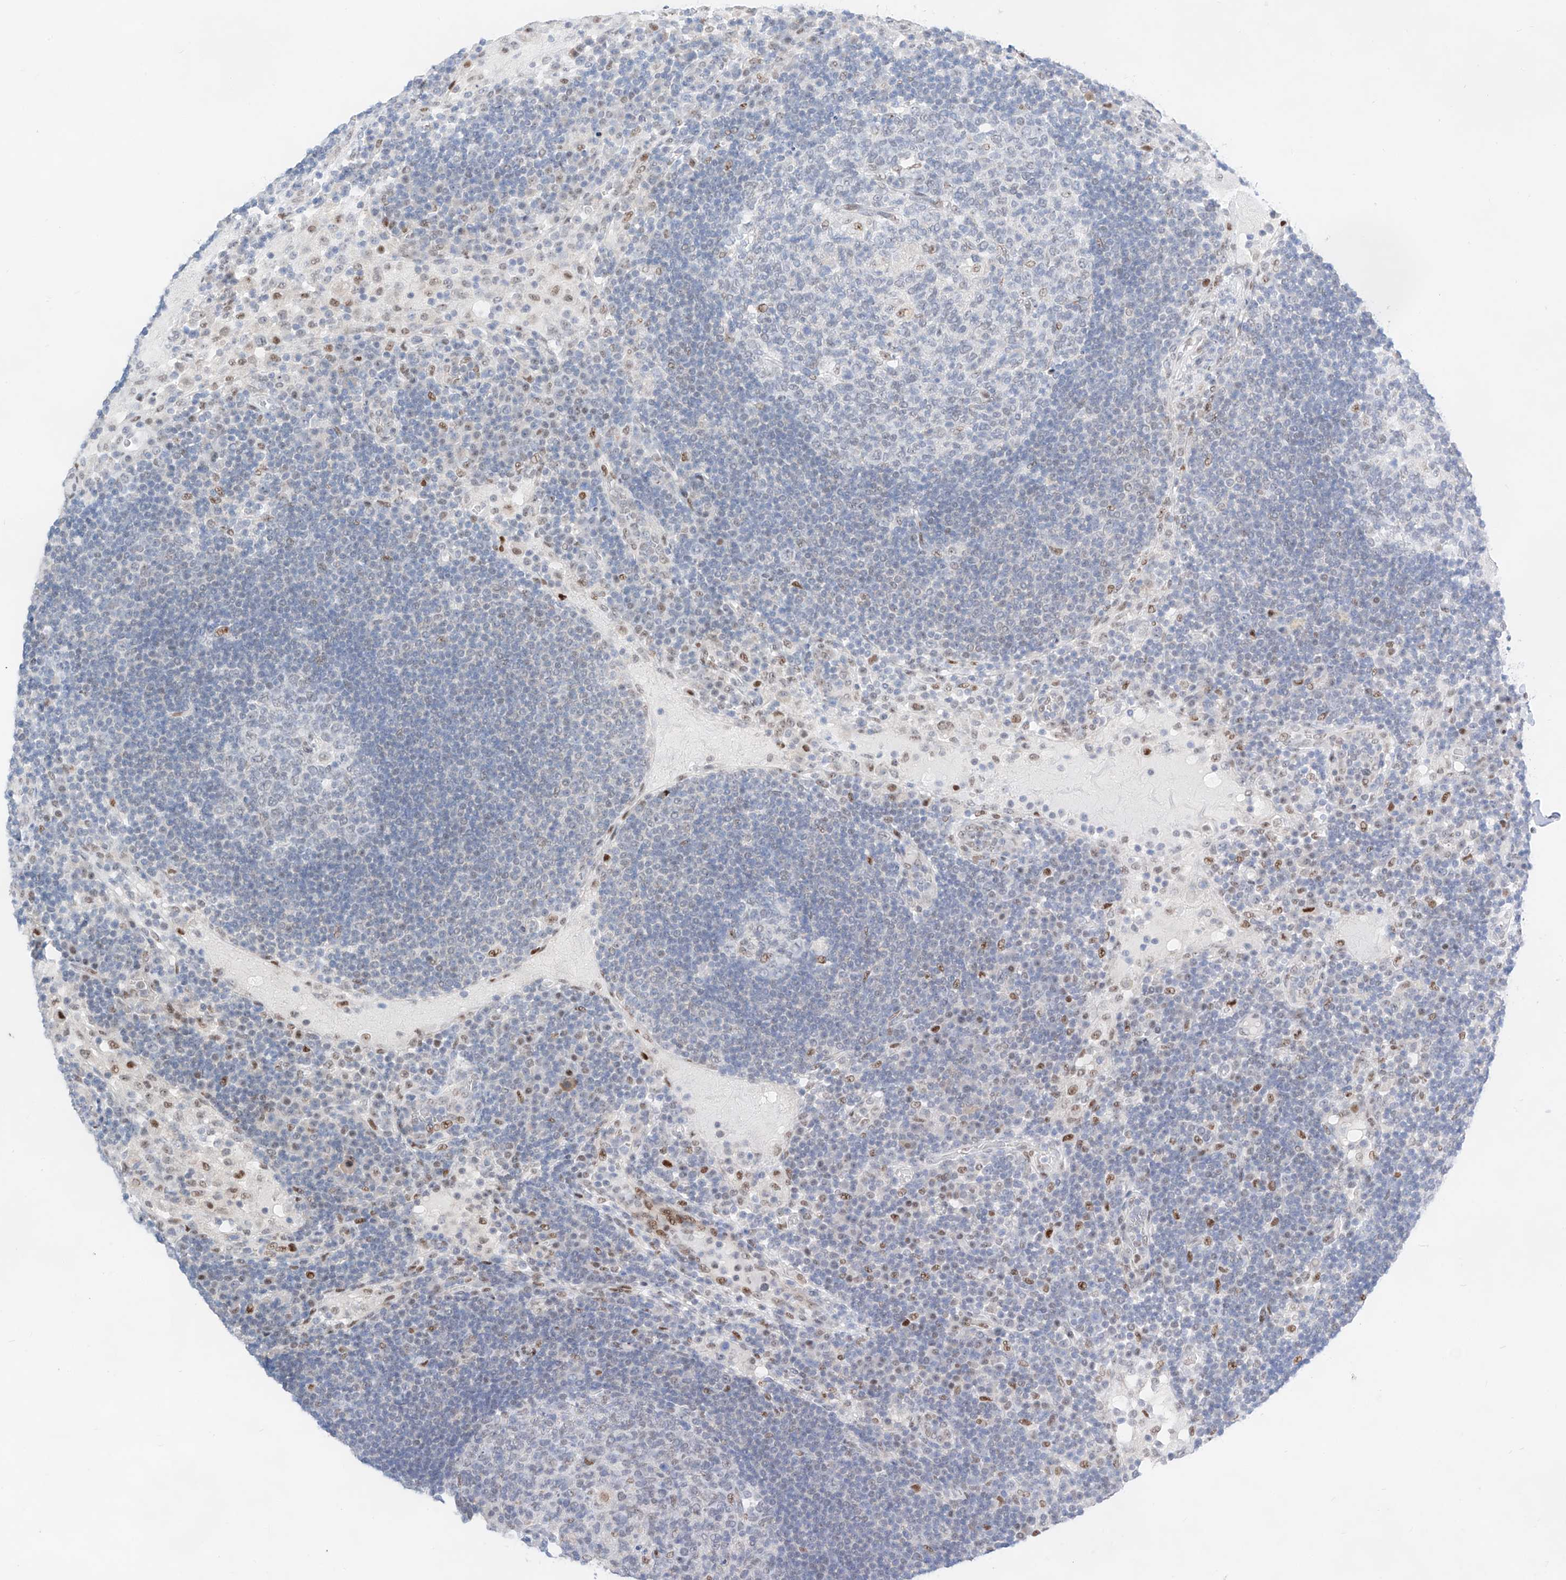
{"staining": {"intensity": "weak", "quantity": "<25%", "location": "nuclear"}, "tissue": "lymph node", "cell_type": "Germinal center cells", "image_type": "normal", "snomed": [{"axis": "morphology", "description": "Normal tissue, NOS"}, {"axis": "topography", "description": "Lymph node"}], "caption": "Human lymph node stained for a protein using immunohistochemistry (IHC) shows no staining in germinal center cells.", "gene": "NT5C3B", "patient": {"sex": "female", "age": 53}}